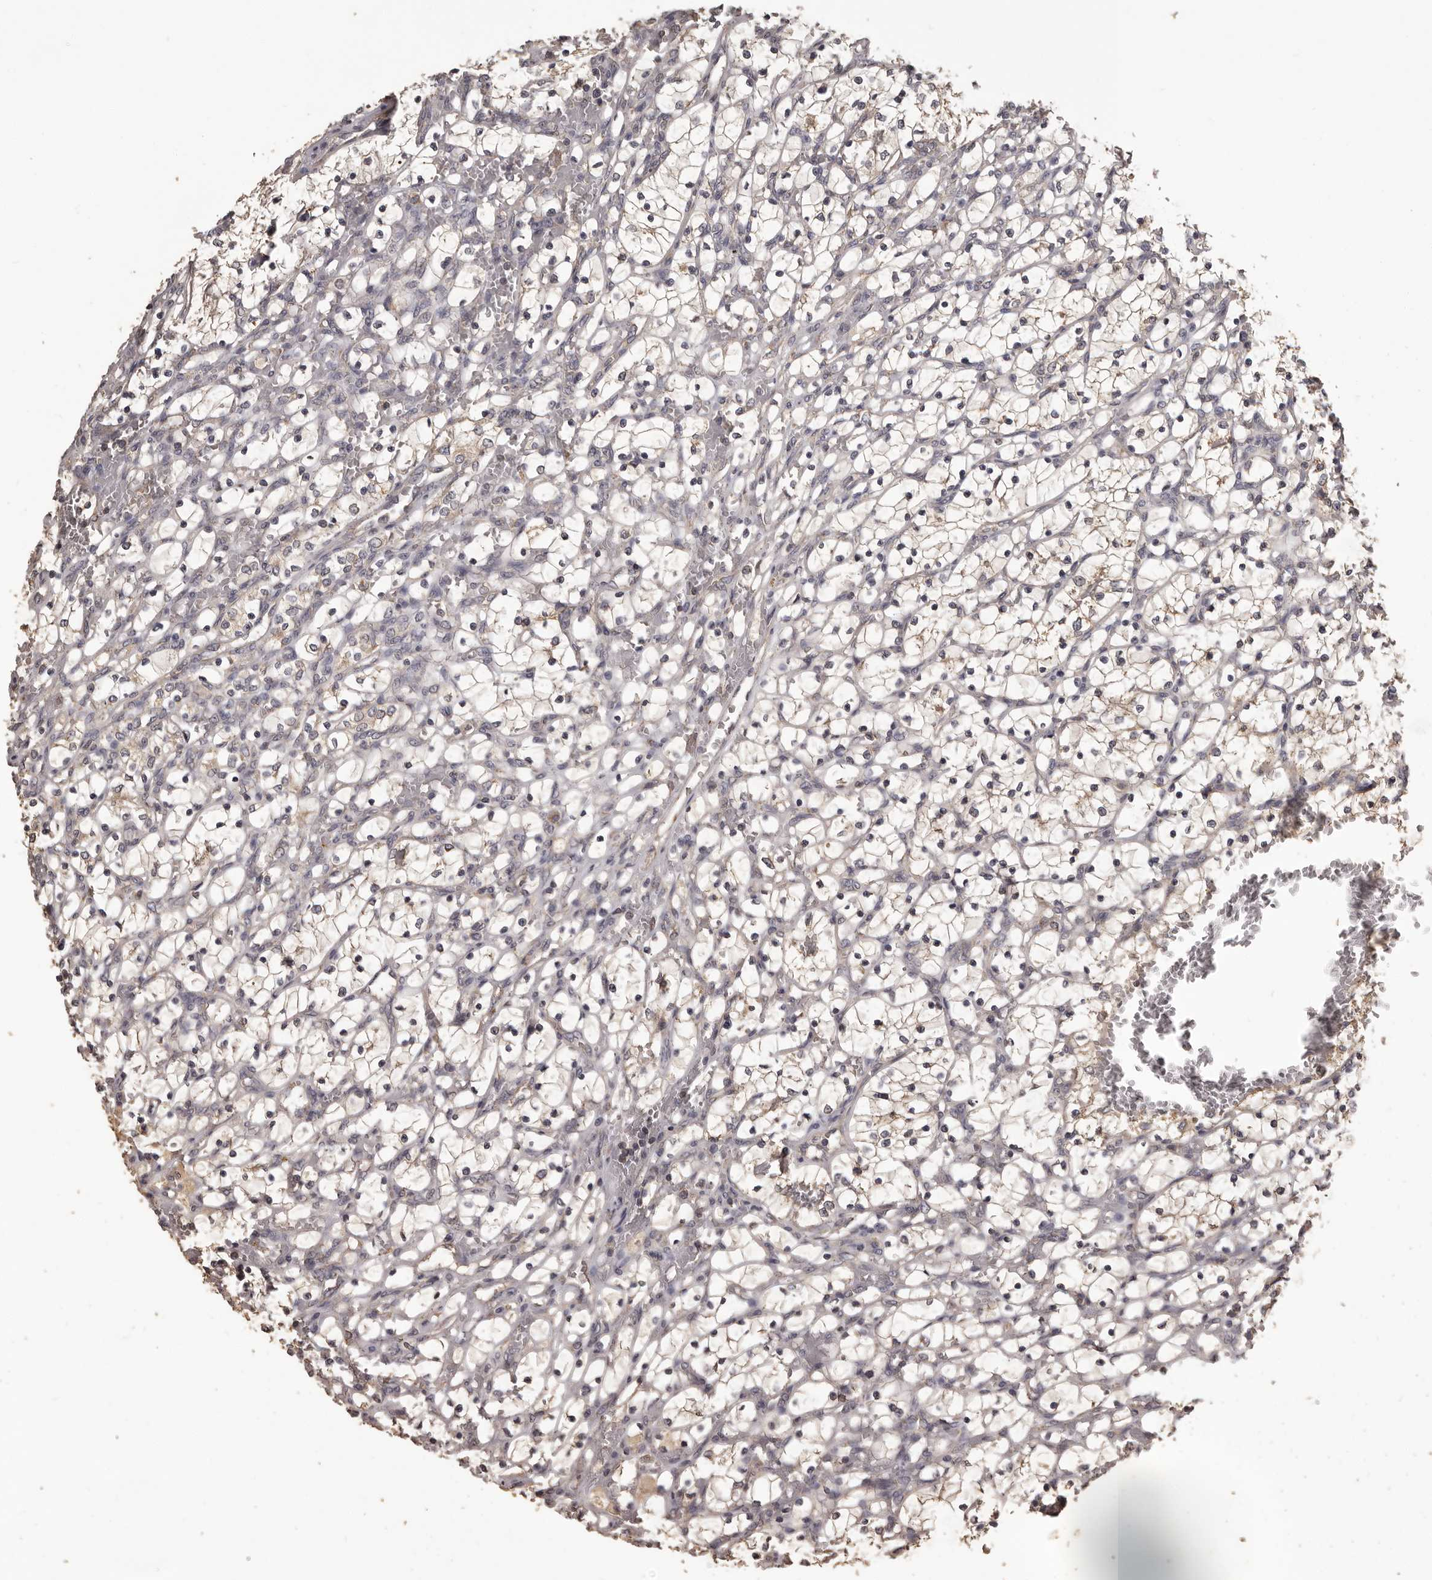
{"staining": {"intensity": "weak", "quantity": "<25%", "location": "cytoplasmic/membranous"}, "tissue": "renal cancer", "cell_type": "Tumor cells", "image_type": "cancer", "snomed": [{"axis": "morphology", "description": "Adenocarcinoma, NOS"}, {"axis": "topography", "description": "Kidney"}], "caption": "This is a photomicrograph of IHC staining of renal cancer, which shows no expression in tumor cells.", "gene": "MGAT5", "patient": {"sex": "female", "age": 69}}